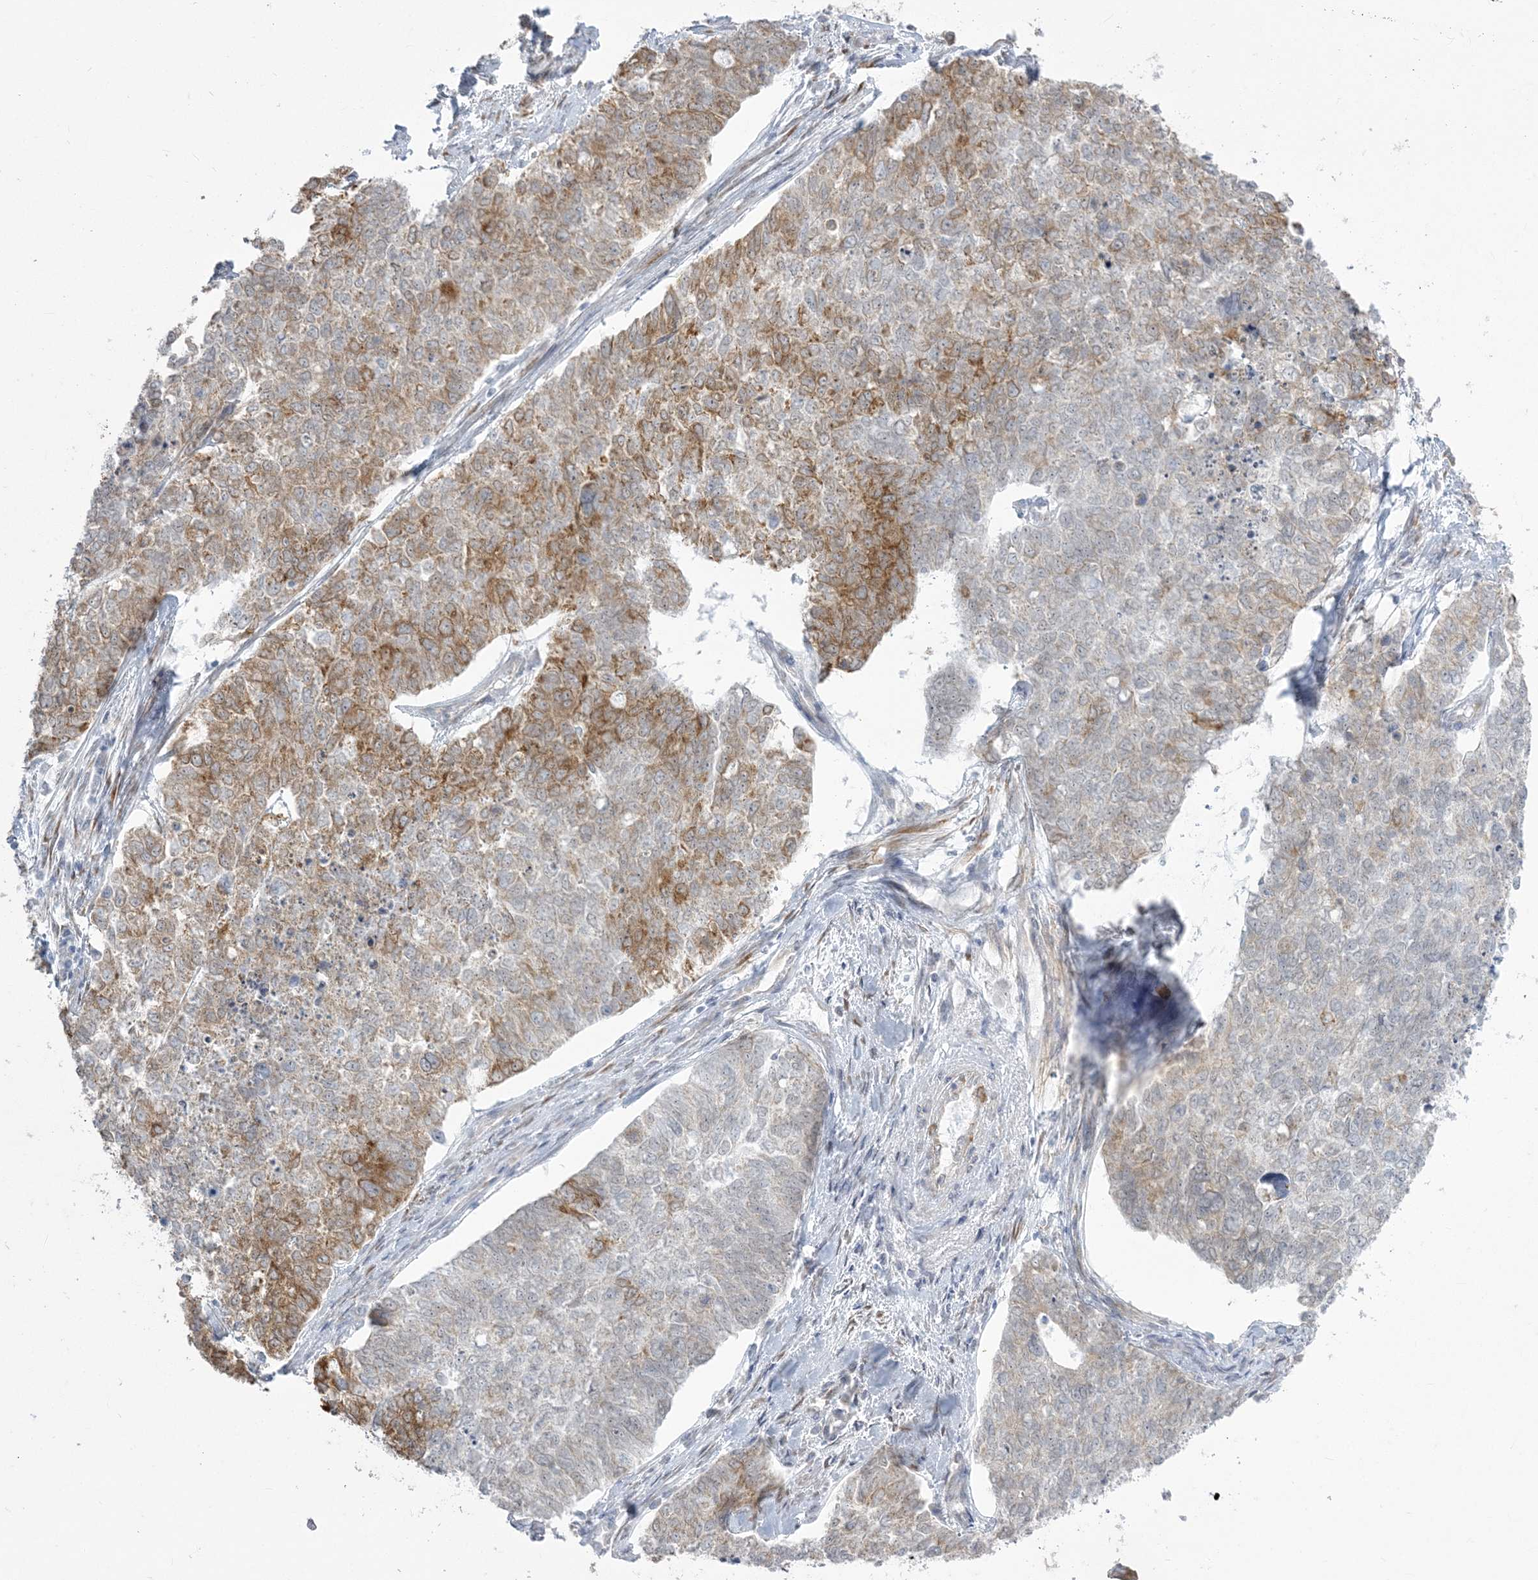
{"staining": {"intensity": "moderate", "quantity": "25%-75%", "location": "cytoplasmic/membranous"}, "tissue": "cervical cancer", "cell_type": "Tumor cells", "image_type": "cancer", "snomed": [{"axis": "morphology", "description": "Squamous cell carcinoma, NOS"}, {"axis": "topography", "description": "Cervix"}], "caption": "Immunohistochemical staining of cervical squamous cell carcinoma shows medium levels of moderate cytoplasmic/membranous protein positivity in about 25%-75% of tumor cells. The protein of interest is stained brown, and the nuclei are stained in blue (DAB IHC with brightfield microscopy, high magnification).", "gene": "ZC3H6", "patient": {"sex": "female", "age": 63}}